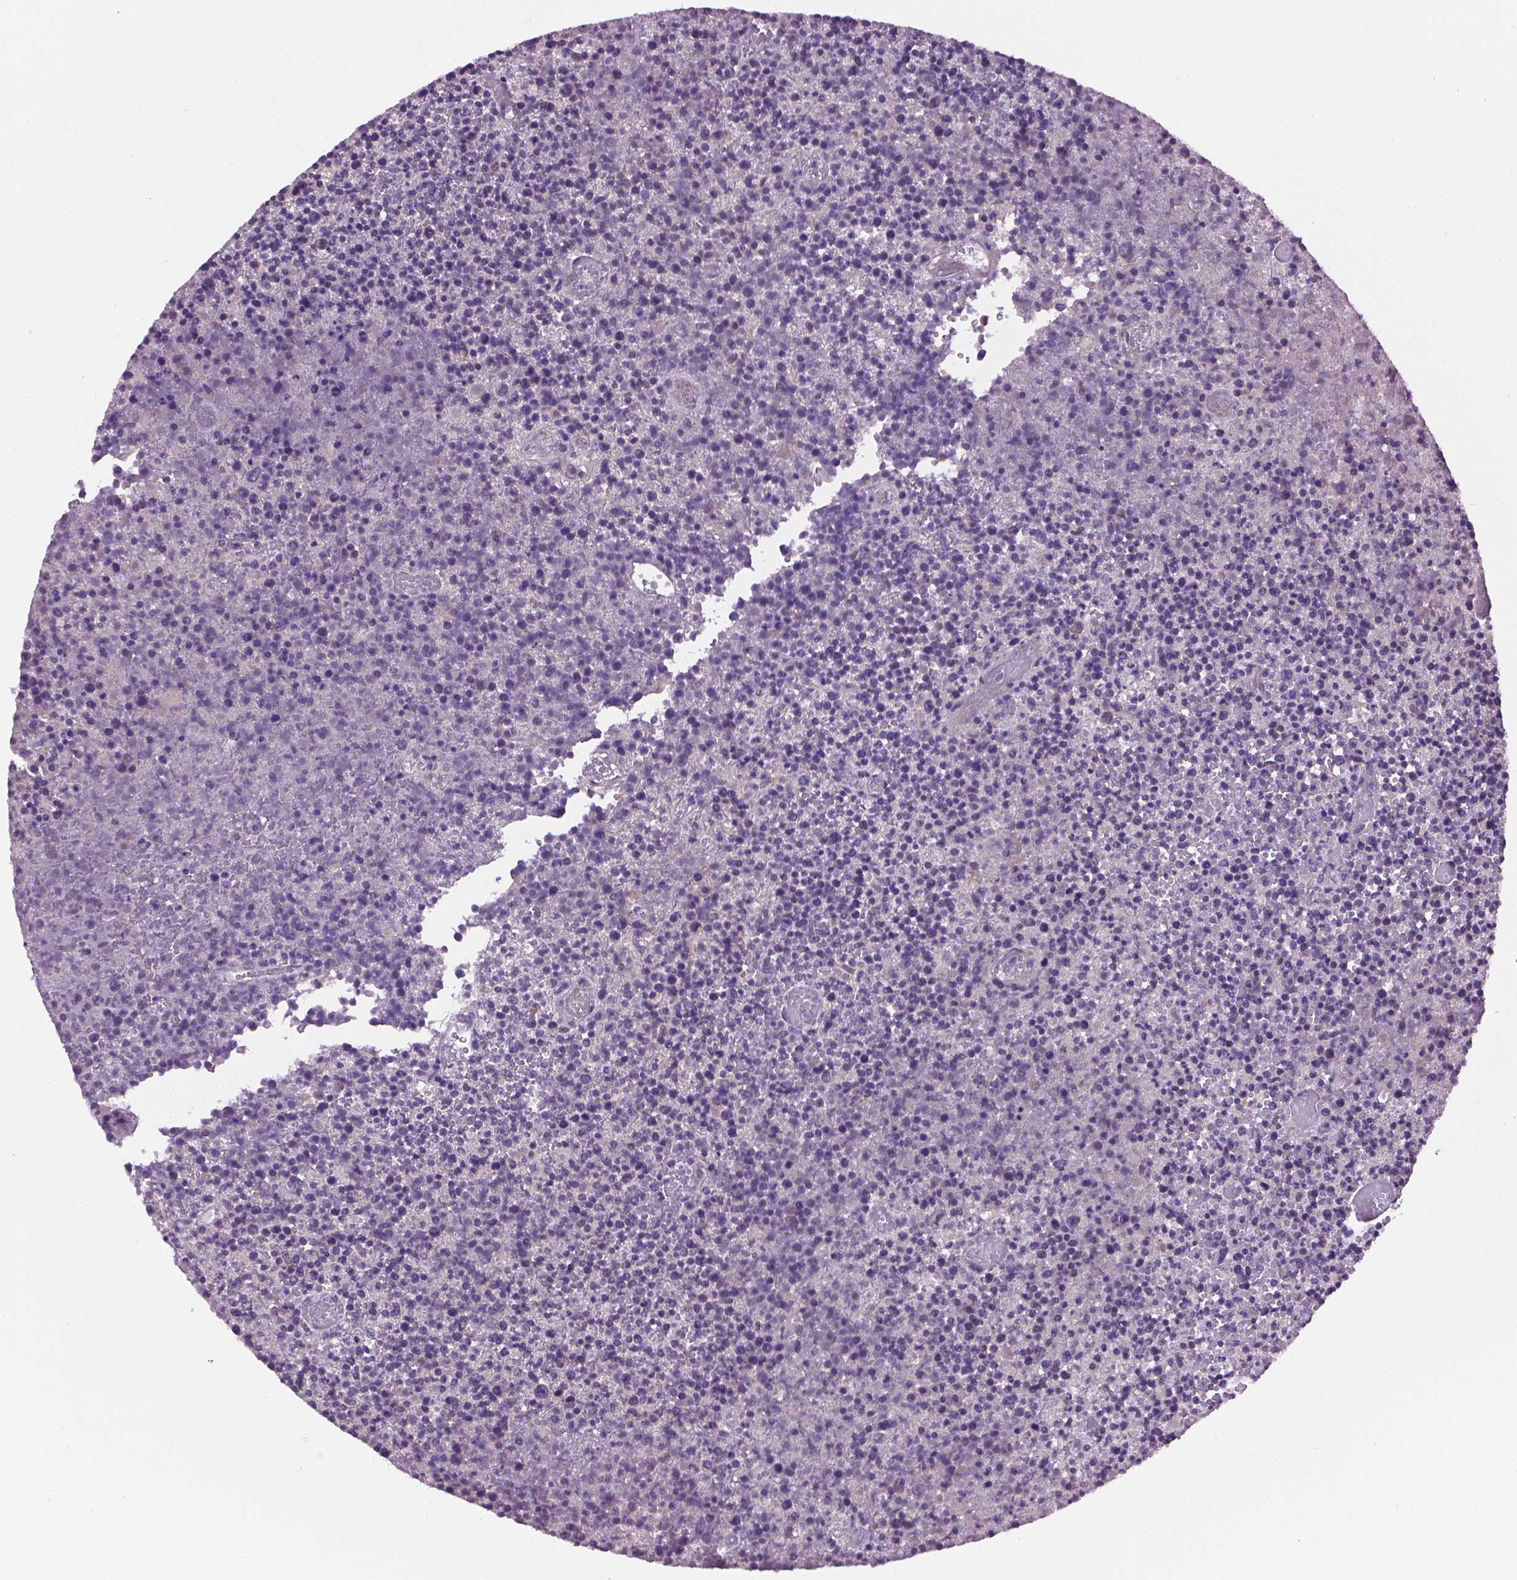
{"staining": {"intensity": "negative", "quantity": "none", "location": "none"}, "tissue": "lymphoma", "cell_type": "Tumor cells", "image_type": "cancer", "snomed": [{"axis": "morphology", "description": "Malignant lymphoma, non-Hodgkin's type, High grade"}, {"axis": "topography", "description": "Lymph node"}], "caption": "This histopathology image is of malignant lymphoma, non-Hodgkin's type (high-grade) stained with immunohistochemistry to label a protein in brown with the nuclei are counter-stained blue. There is no positivity in tumor cells.", "gene": "IRF6", "patient": {"sex": "male", "age": 13}}